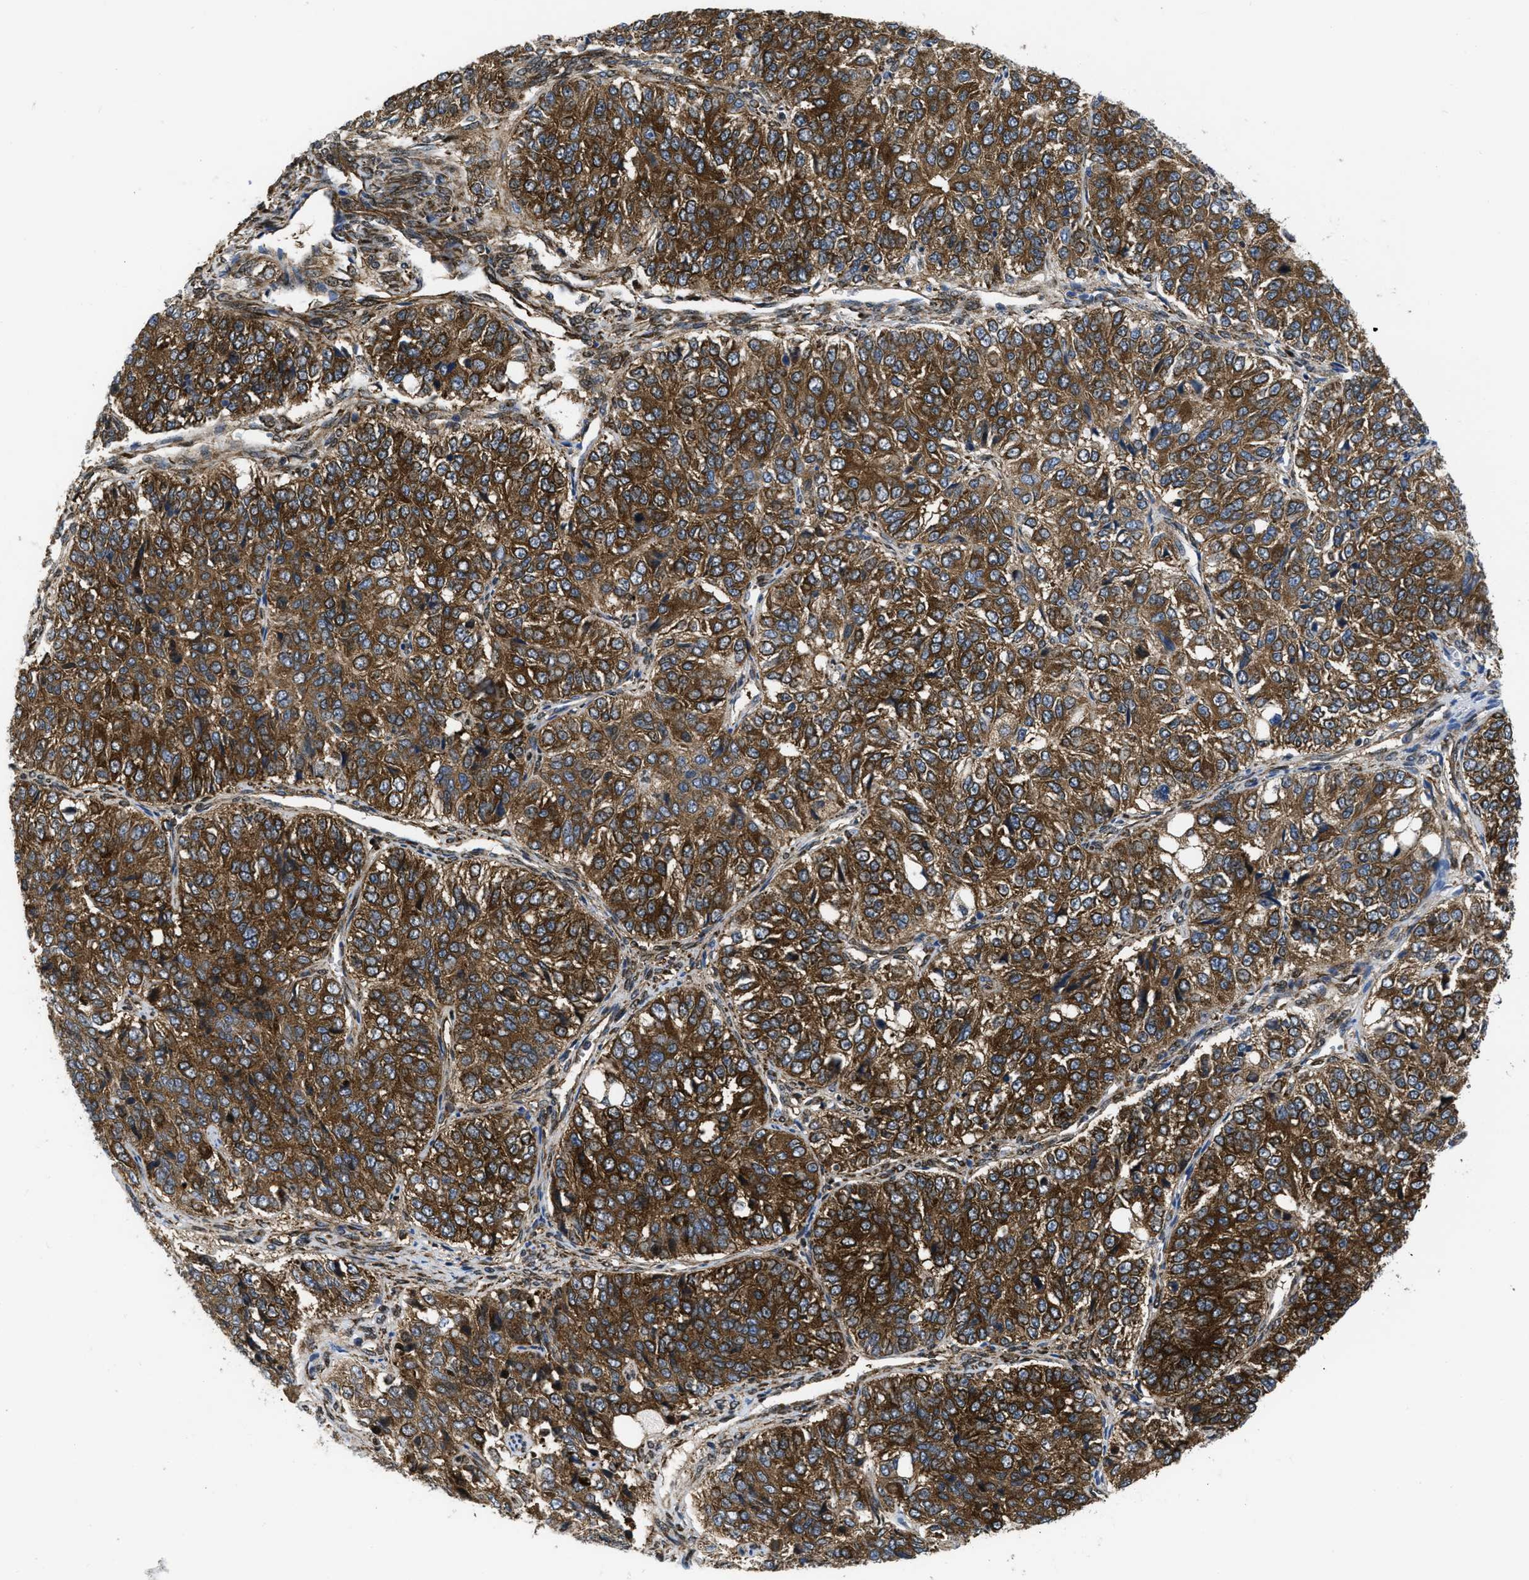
{"staining": {"intensity": "strong", "quantity": ">75%", "location": "cytoplasmic/membranous"}, "tissue": "ovarian cancer", "cell_type": "Tumor cells", "image_type": "cancer", "snomed": [{"axis": "morphology", "description": "Carcinoma, endometroid"}, {"axis": "topography", "description": "Ovary"}], "caption": "Strong cytoplasmic/membranous positivity for a protein is seen in approximately >75% of tumor cells of endometroid carcinoma (ovarian) using immunohistochemistry.", "gene": "PPP2CB", "patient": {"sex": "female", "age": 51}}